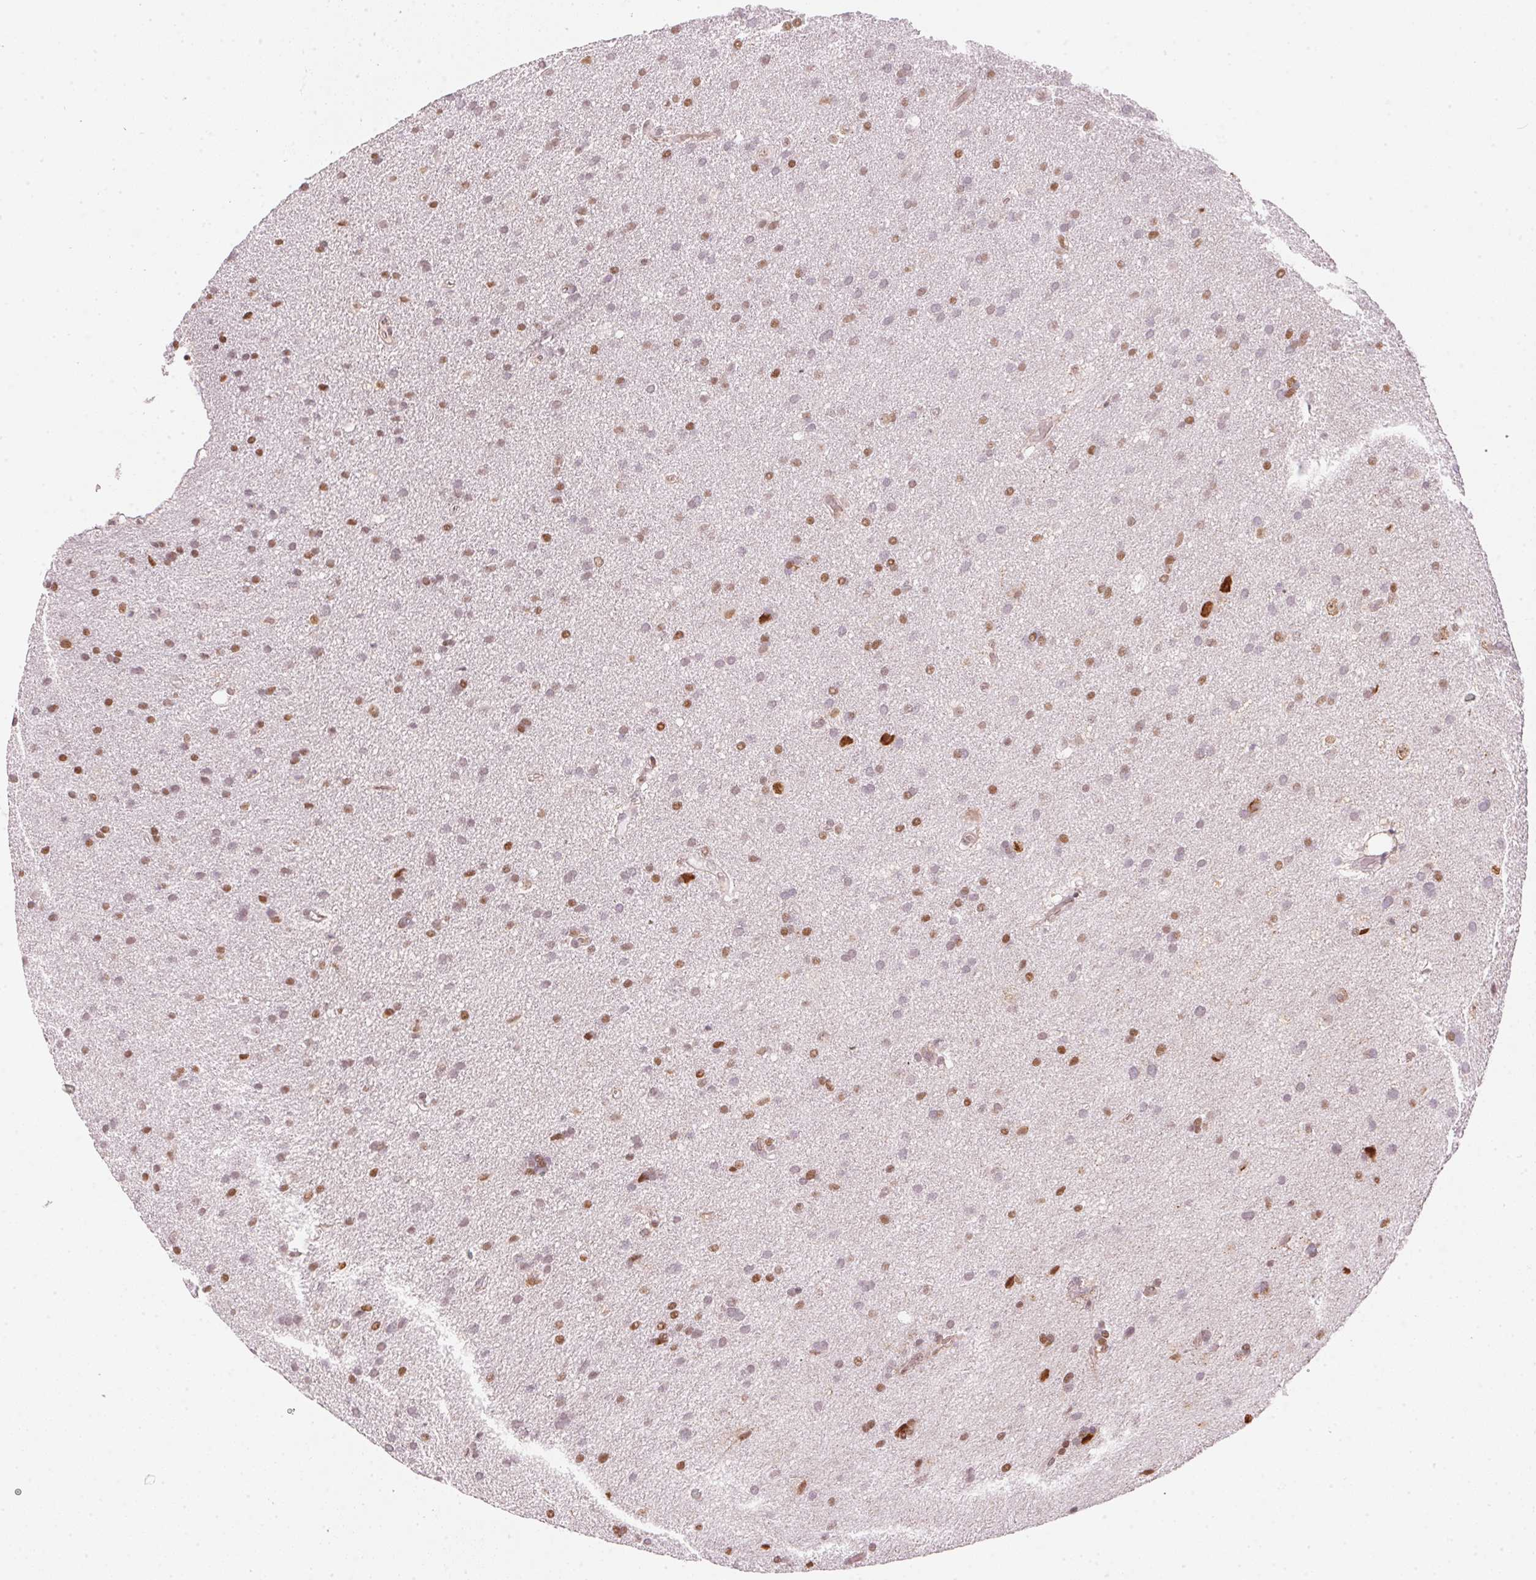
{"staining": {"intensity": "moderate", "quantity": "25%-75%", "location": "nuclear"}, "tissue": "glioma", "cell_type": "Tumor cells", "image_type": "cancer", "snomed": [{"axis": "morphology", "description": "Glioma, malignant, Low grade"}, {"axis": "topography", "description": "Brain"}], "caption": "Moderate nuclear expression is present in about 25%-75% of tumor cells in malignant low-grade glioma.", "gene": "KAT6A", "patient": {"sex": "female", "age": 54}}